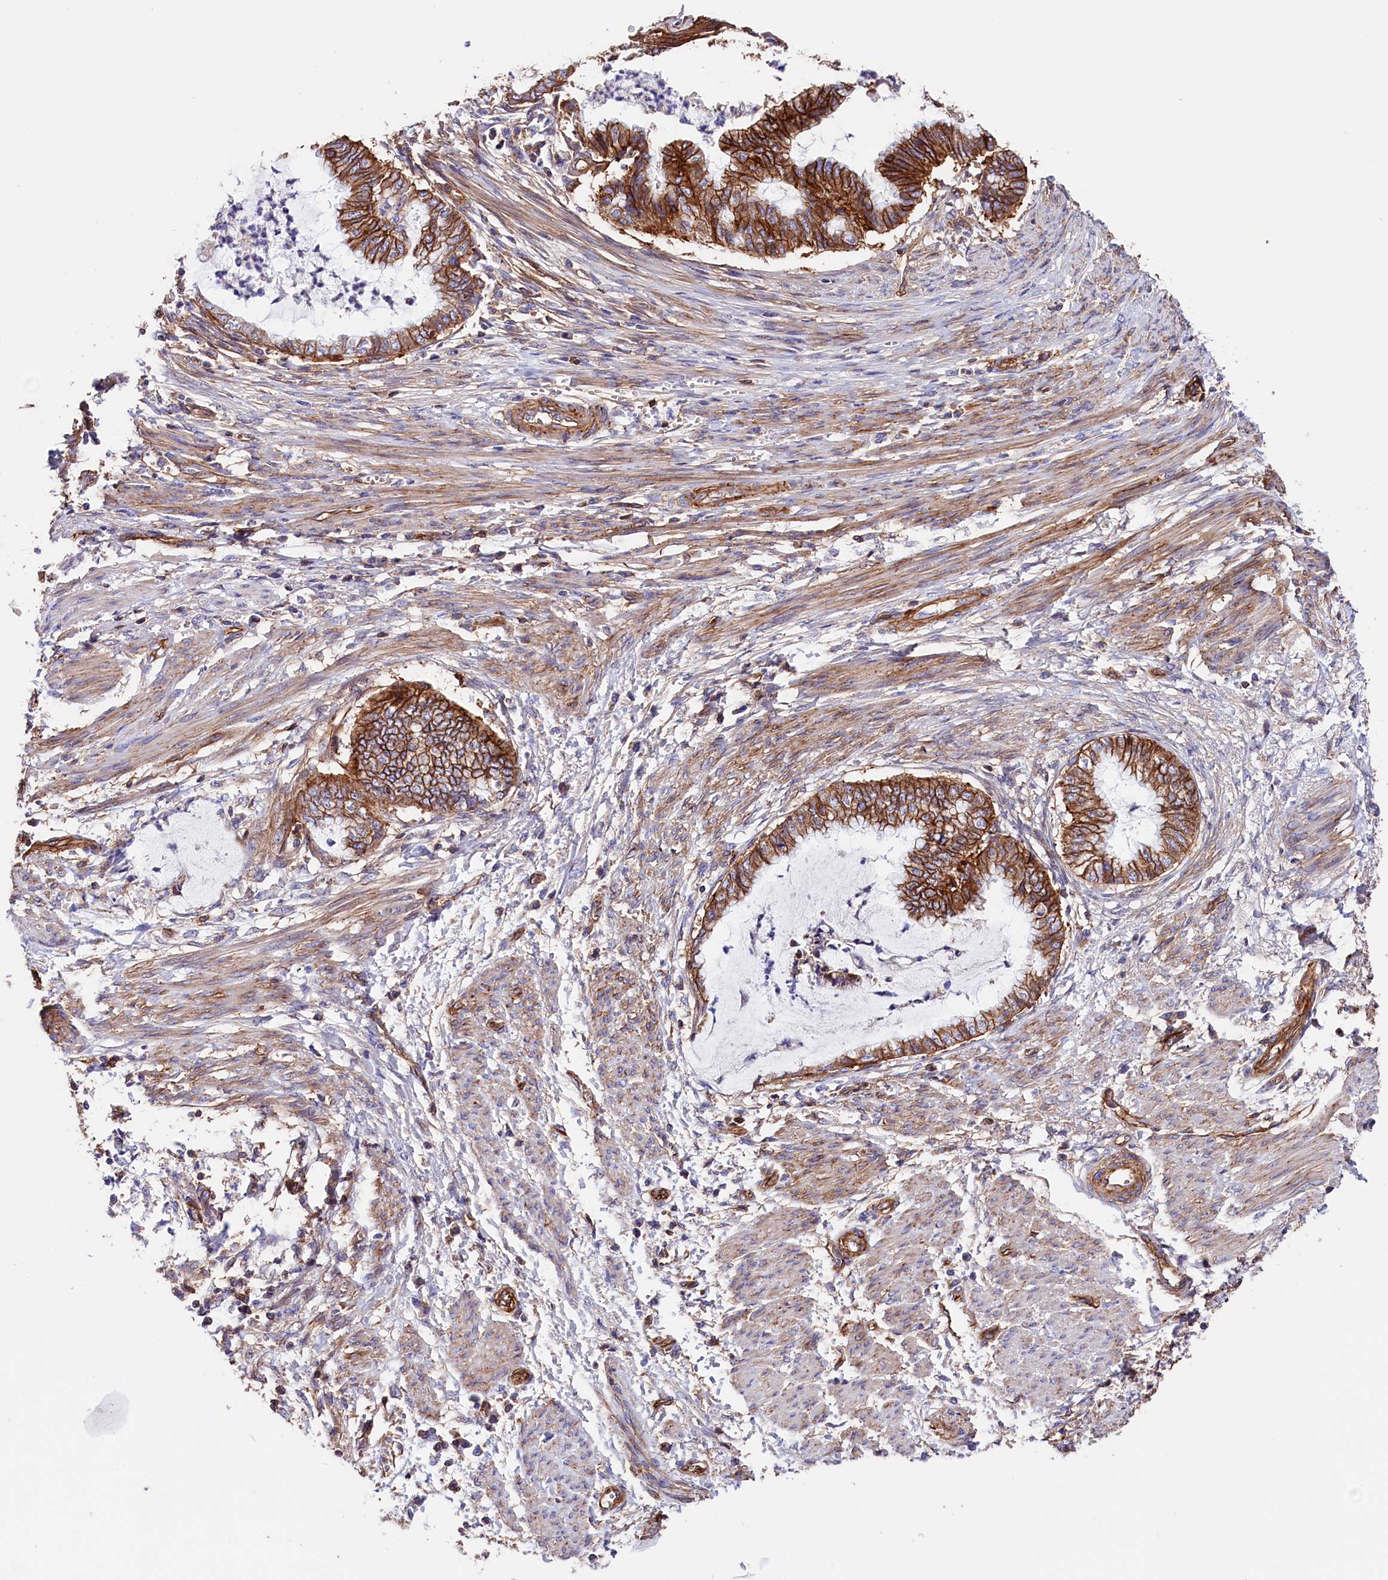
{"staining": {"intensity": "strong", "quantity": ">75%", "location": "cytoplasmic/membranous"}, "tissue": "endometrial cancer", "cell_type": "Tumor cells", "image_type": "cancer", "snomed": [{"axis": "morphology", "description": "Necrosis, NOS"}, {"axis": "morphology", "description": "Adenocarcinoma, NOS"}, {"axis": "topography", "description": "Endometrium"}], "caption": "Human endometrial cancer stained with a brown dye exhibits strong cytoplasmic/membranous positive expression in about >75% of tumor cells.", "gene": "ATP2B4", "patient": {"sex": "female", "age": 79}}